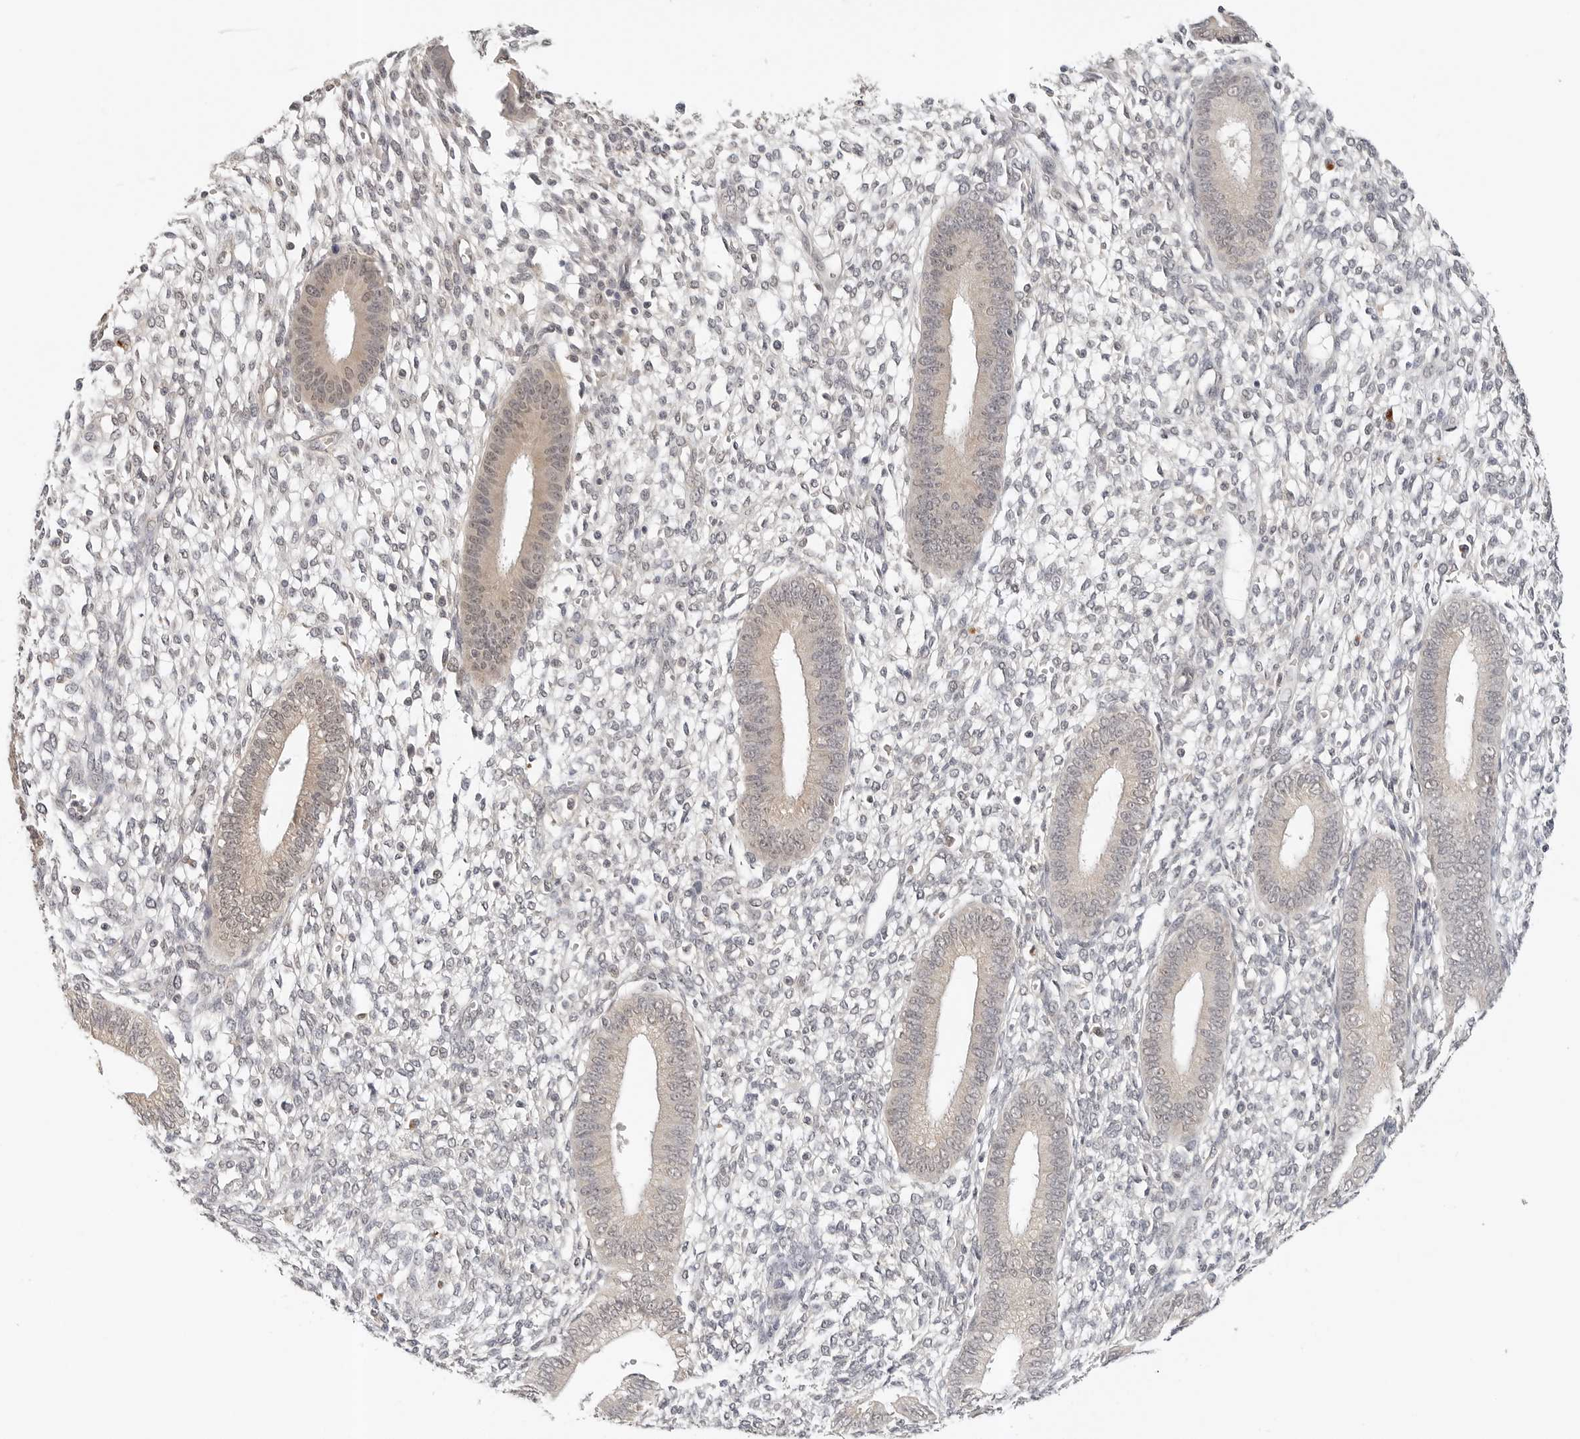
{"staining": {"intensity": "negative", "quantity": "none", "location": "none"}, "tissue": "endometrium", "cell_type": "Cells in endometrial stroma", "image_type": "normal", "snomed": [{"axis": "morphology", "description": "Normal tissue, NOS"}, {"axis": "topography", "description": "Endometrium"}], "caption": "The image displays no staining of cells in endometrial stroma in unremarkable endometrium.", "gene": "IL24", "patient": {"sex": "female", "age": 46}}